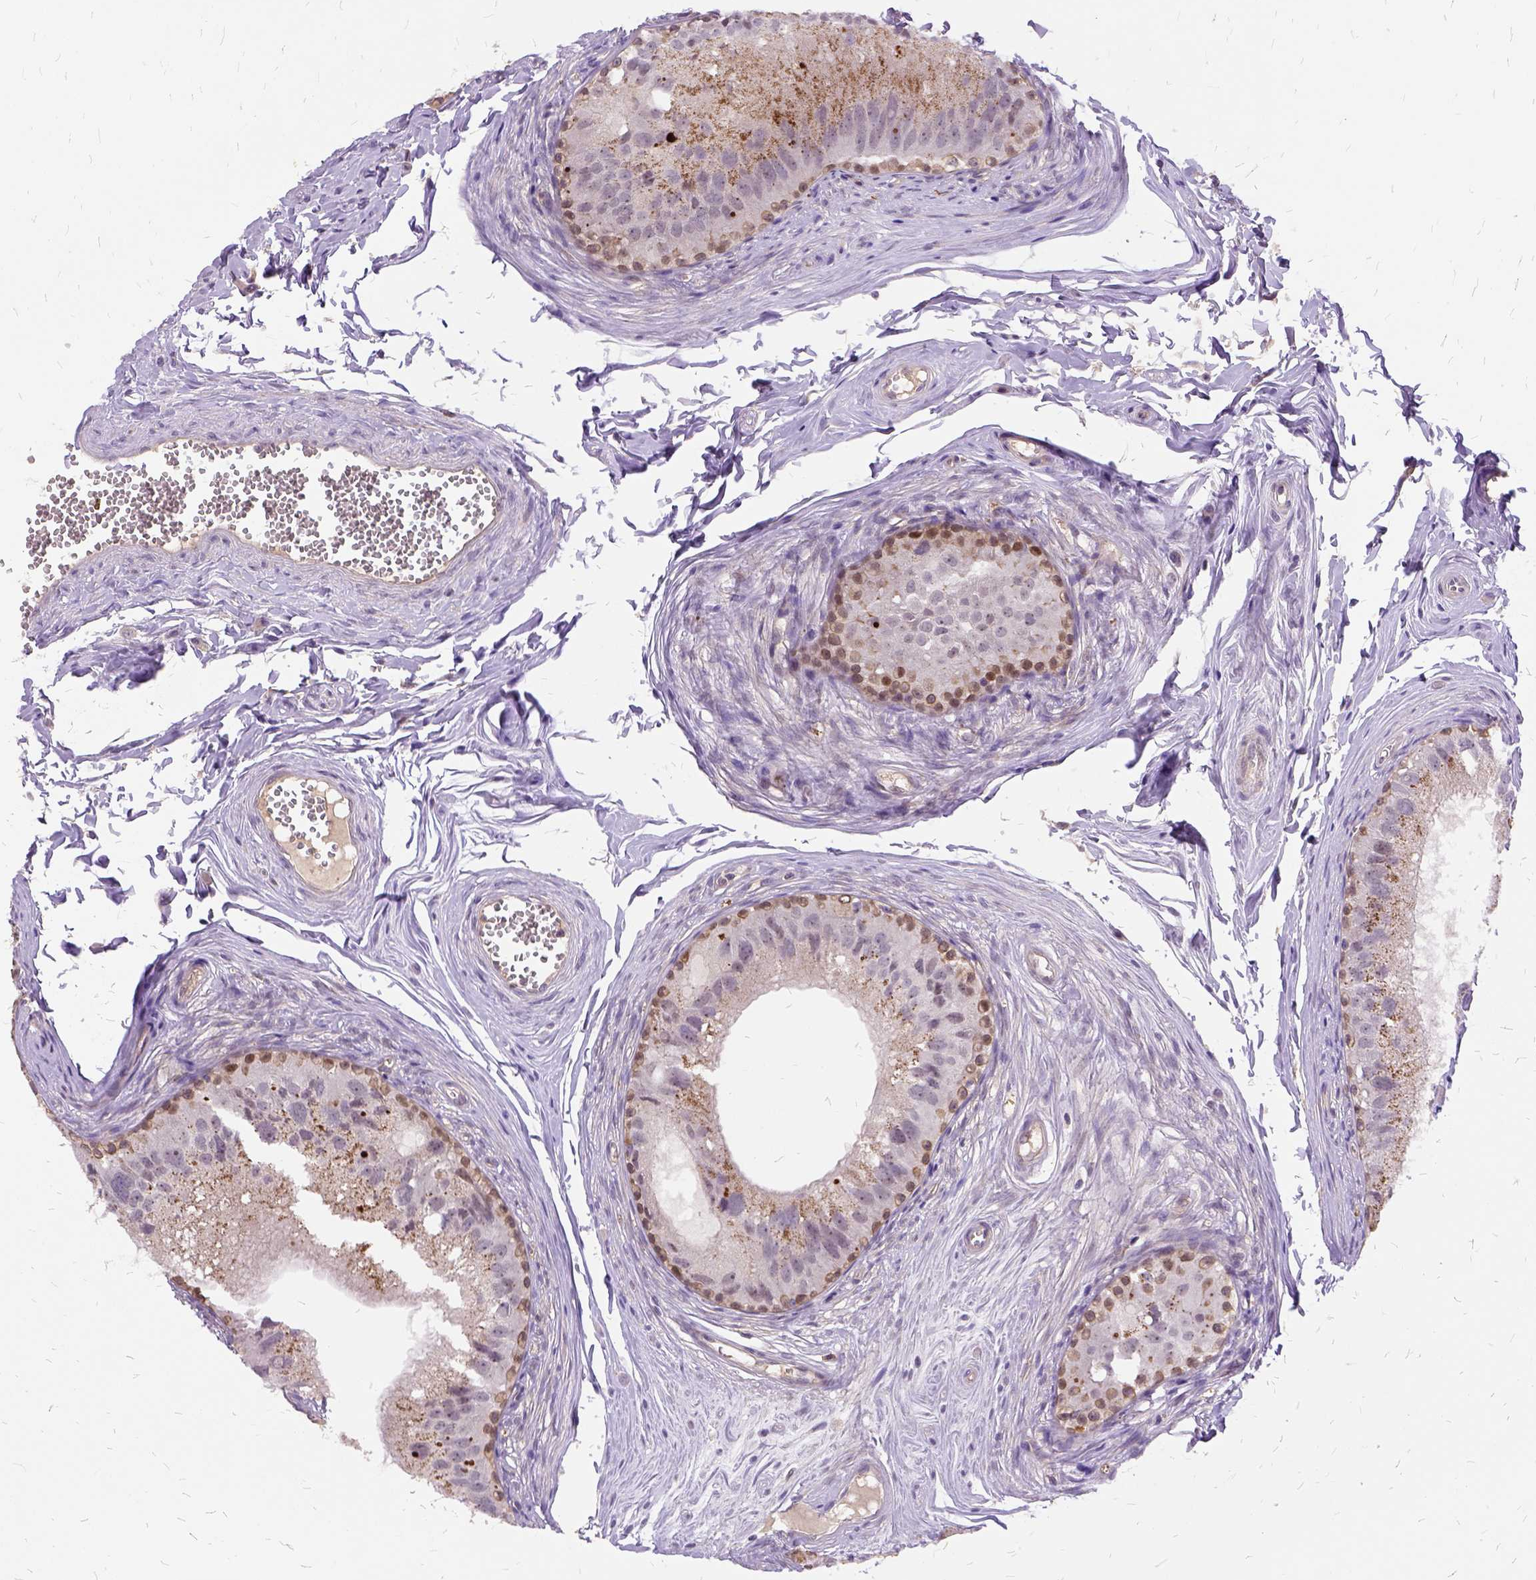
{"staining": {"intensity": "strong", "quantity": "<25%", "location": "cytoplasmic/membranous"}, "tissue": "epididymis", "cell_type": "Glandular cells", "image_type": "normal", "snomed": [{"axis": "morphology", "description": "Normal tissue, NOS"}, {"axis": "topography", "description": "Epididymis"}], "caption": "Immunohistochemistry (IHC) micrograph of unremarkable epididymis: epididymis stained using immunohistochemistry (IHC) shows medium levels of strong protein expression localized specifically in the cytoplasmic/membranous of glandular cells, appearing as a cytoplasmic/membranous brown color.", "gene": "ILRUN", "patient": {"sex": "male", "age": 45}}